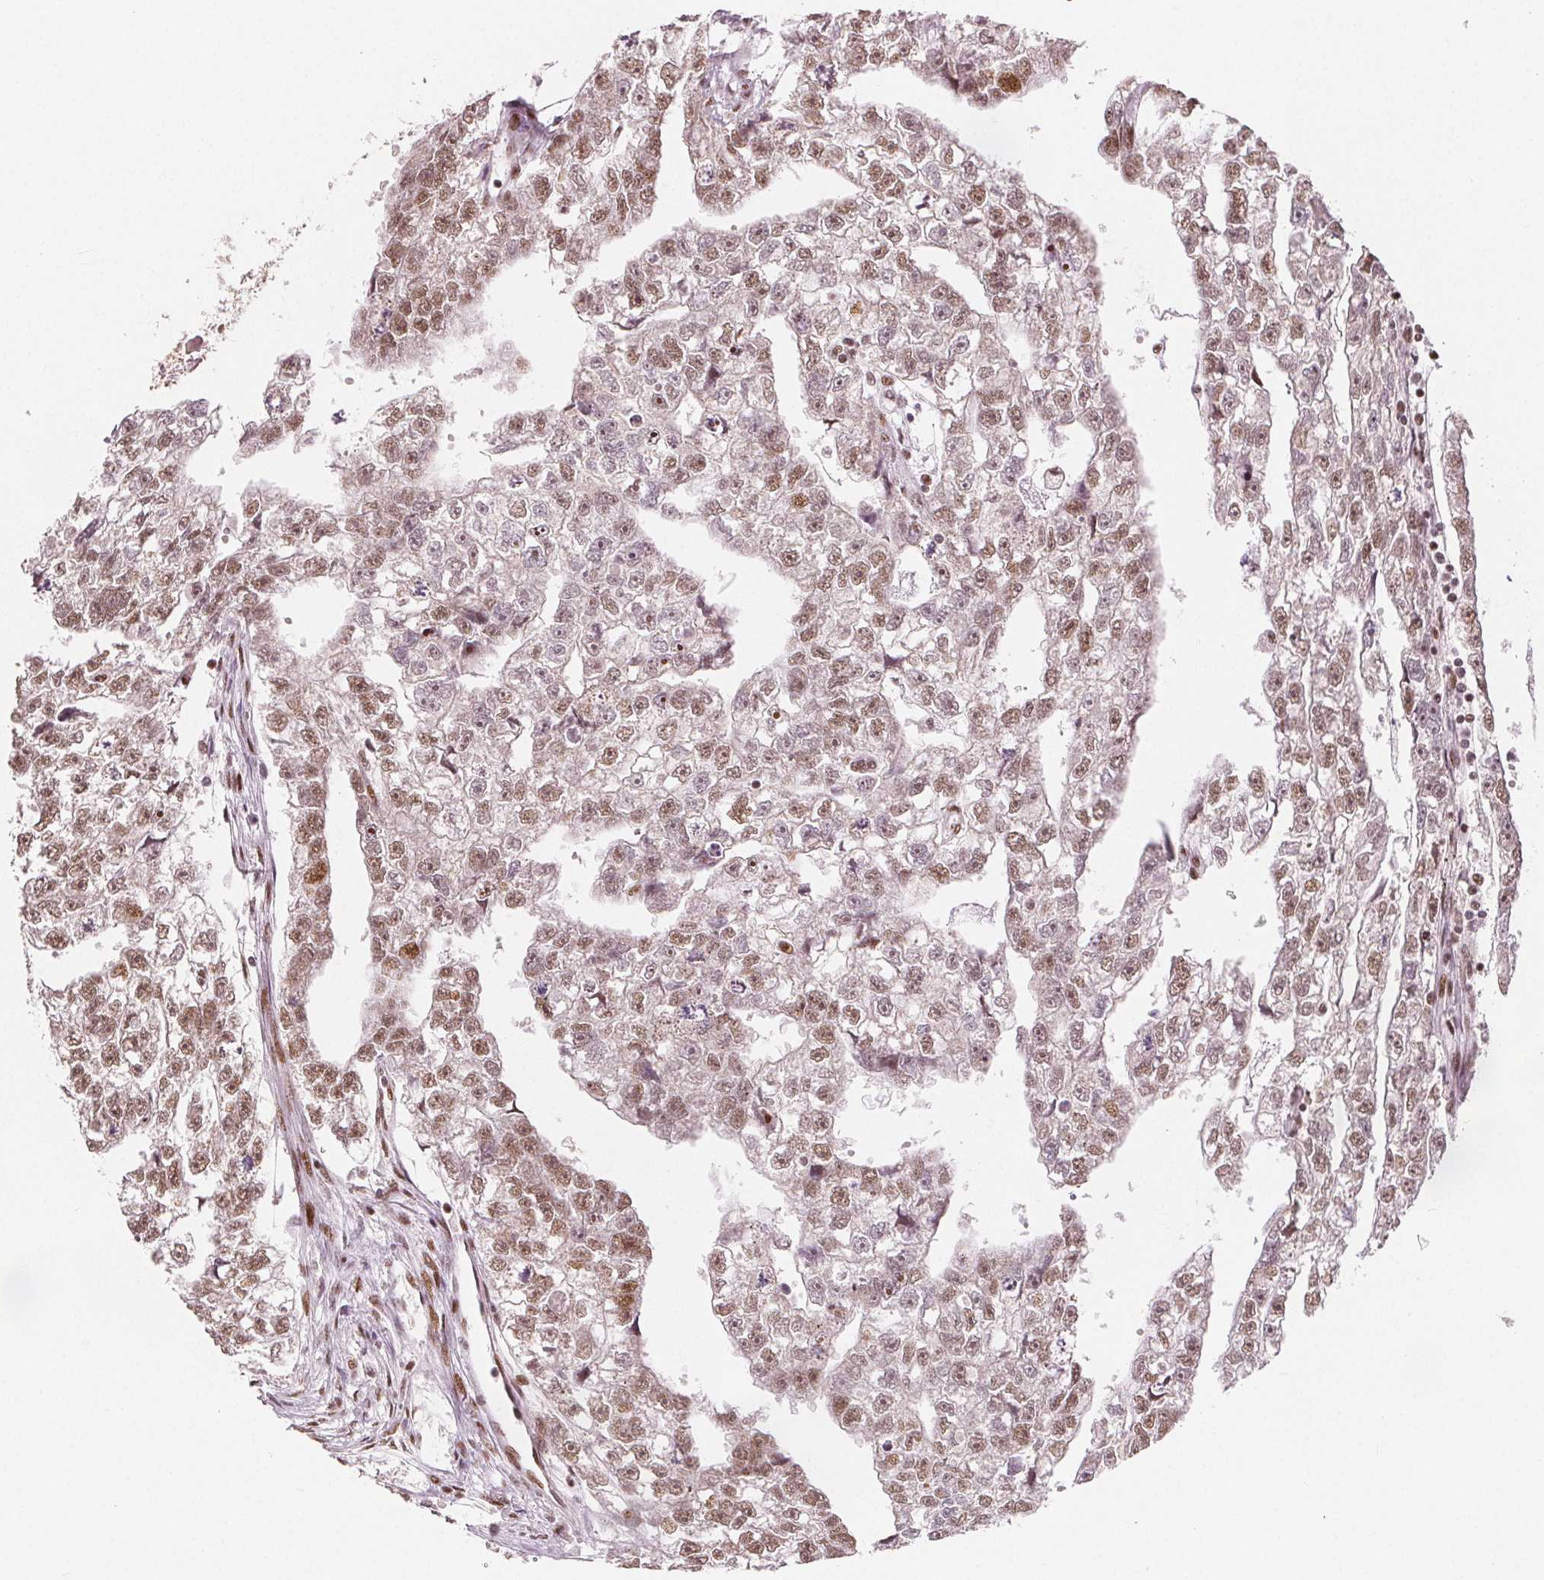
{"staining": {"intensity": "moderate", "quantity": ">75%", "location": "nuclear"}, "tissue": "testis cancer", "cell_type": "Tumor cells", "image_type": "cancer", "snomed": [{"axis": "morphology", "description": "Carcinoma, Embryonal, NOS"}, {"axis": "morphology", "description": "Teratoma, malignant, NOS"}, {"axis": "topography", "description": "Testis"}], "caption": "Approximately >75% of tumor cells in testis cancer show moderate nuclear protein staining as visualized by brown immunohistochemical staining.", "gene": "ZNF703", "patient": {"sex": "male", "age": 44}}